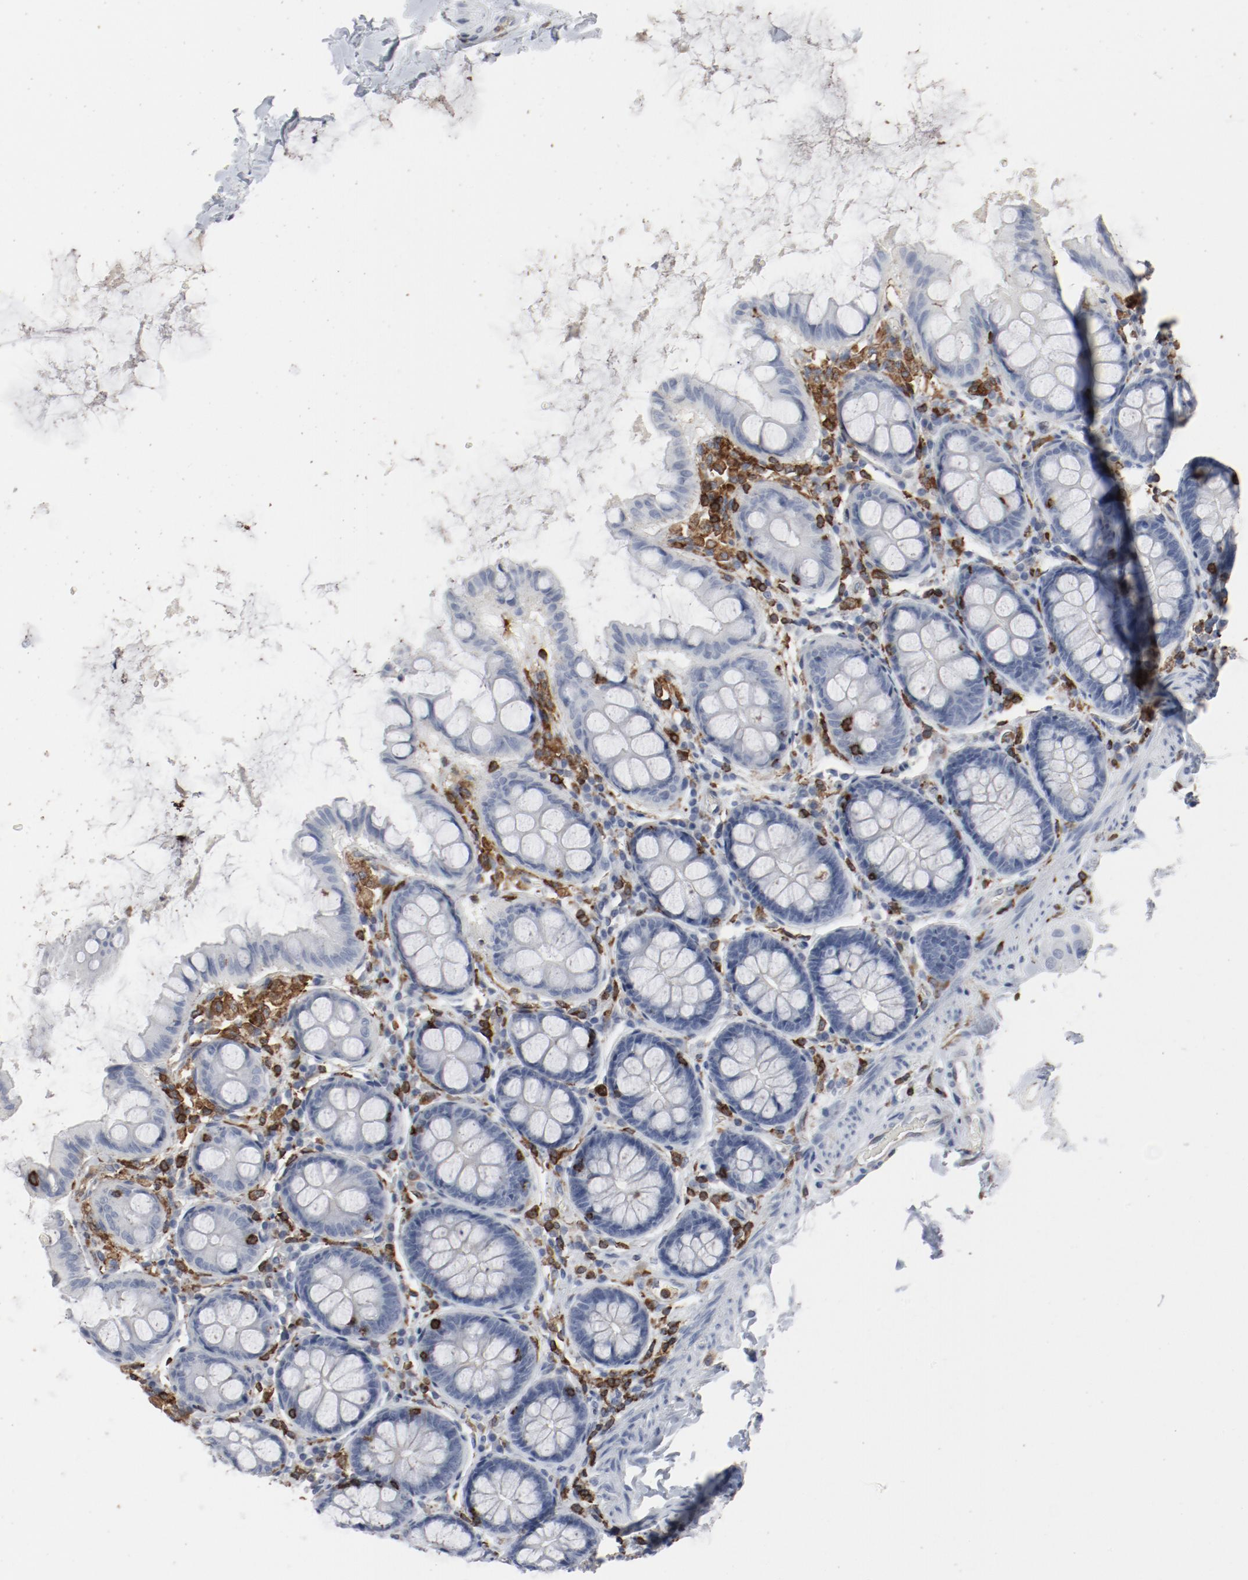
{"staining": {"intensity": "negative", "quantity": "none", "location": "none"}, "tissue": "colon", "cell_type": "Endothelial cells", "image_type": "normal", "snomed": [{"axis": "morphology", "description": "Normal tissue, NOS"}, {"axis": "topography", "description": "Colon"}], "caption": "A photomicrograph of colon stained for a protein displays no brown staining in endothelial cells. (DAB IHC, high magnification).", "gene": "LCP2", "patient": {"sex": "female", "age": 61}}